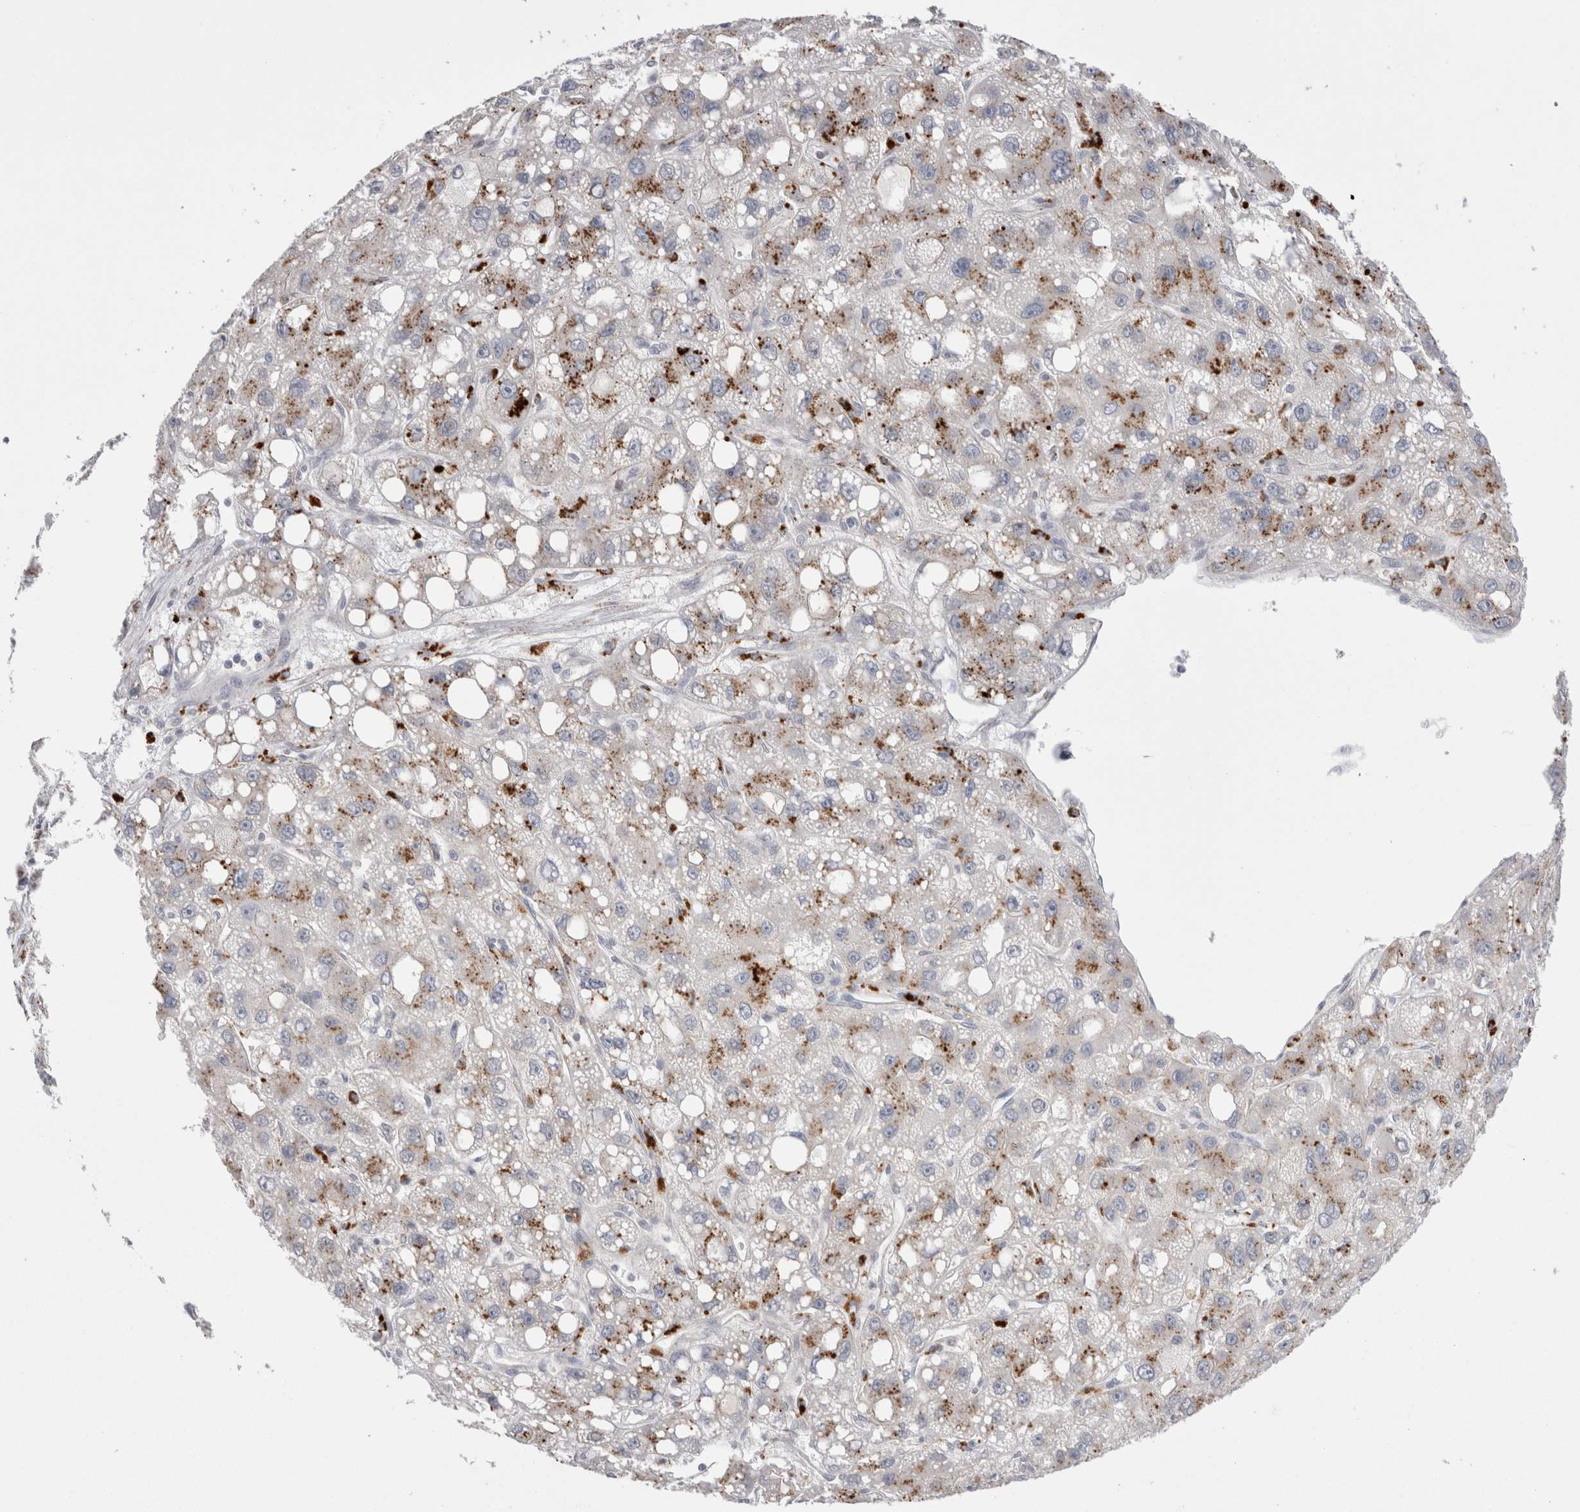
{"staining": {"intensity": "moderate", "quantity": "25%-75%", "location": "cytoplasmic/membranous"}, "tissue": "liver cancer", "cell_type": "Tumor cells", "image_type": "cancer", "snomed": [{"axis": "morphology", "description": "Carcinoma, Hepatocellular, NOS"}, {"axis": "topography", "description": "Liver"}], "caption": "Hepatocellular carcinoma (liver) was stained to show a protein in brown. There is medium levels of moderate cytoplasmic/membranous staining in approximately 25%-75% of tumor cells. (DAB (3,3'-diaminobenzidine) IHC, brown staining for protein, blue staining for nuclei).", "gene": "EPDR1", "patient": {"sex": "male", "age": 55}}